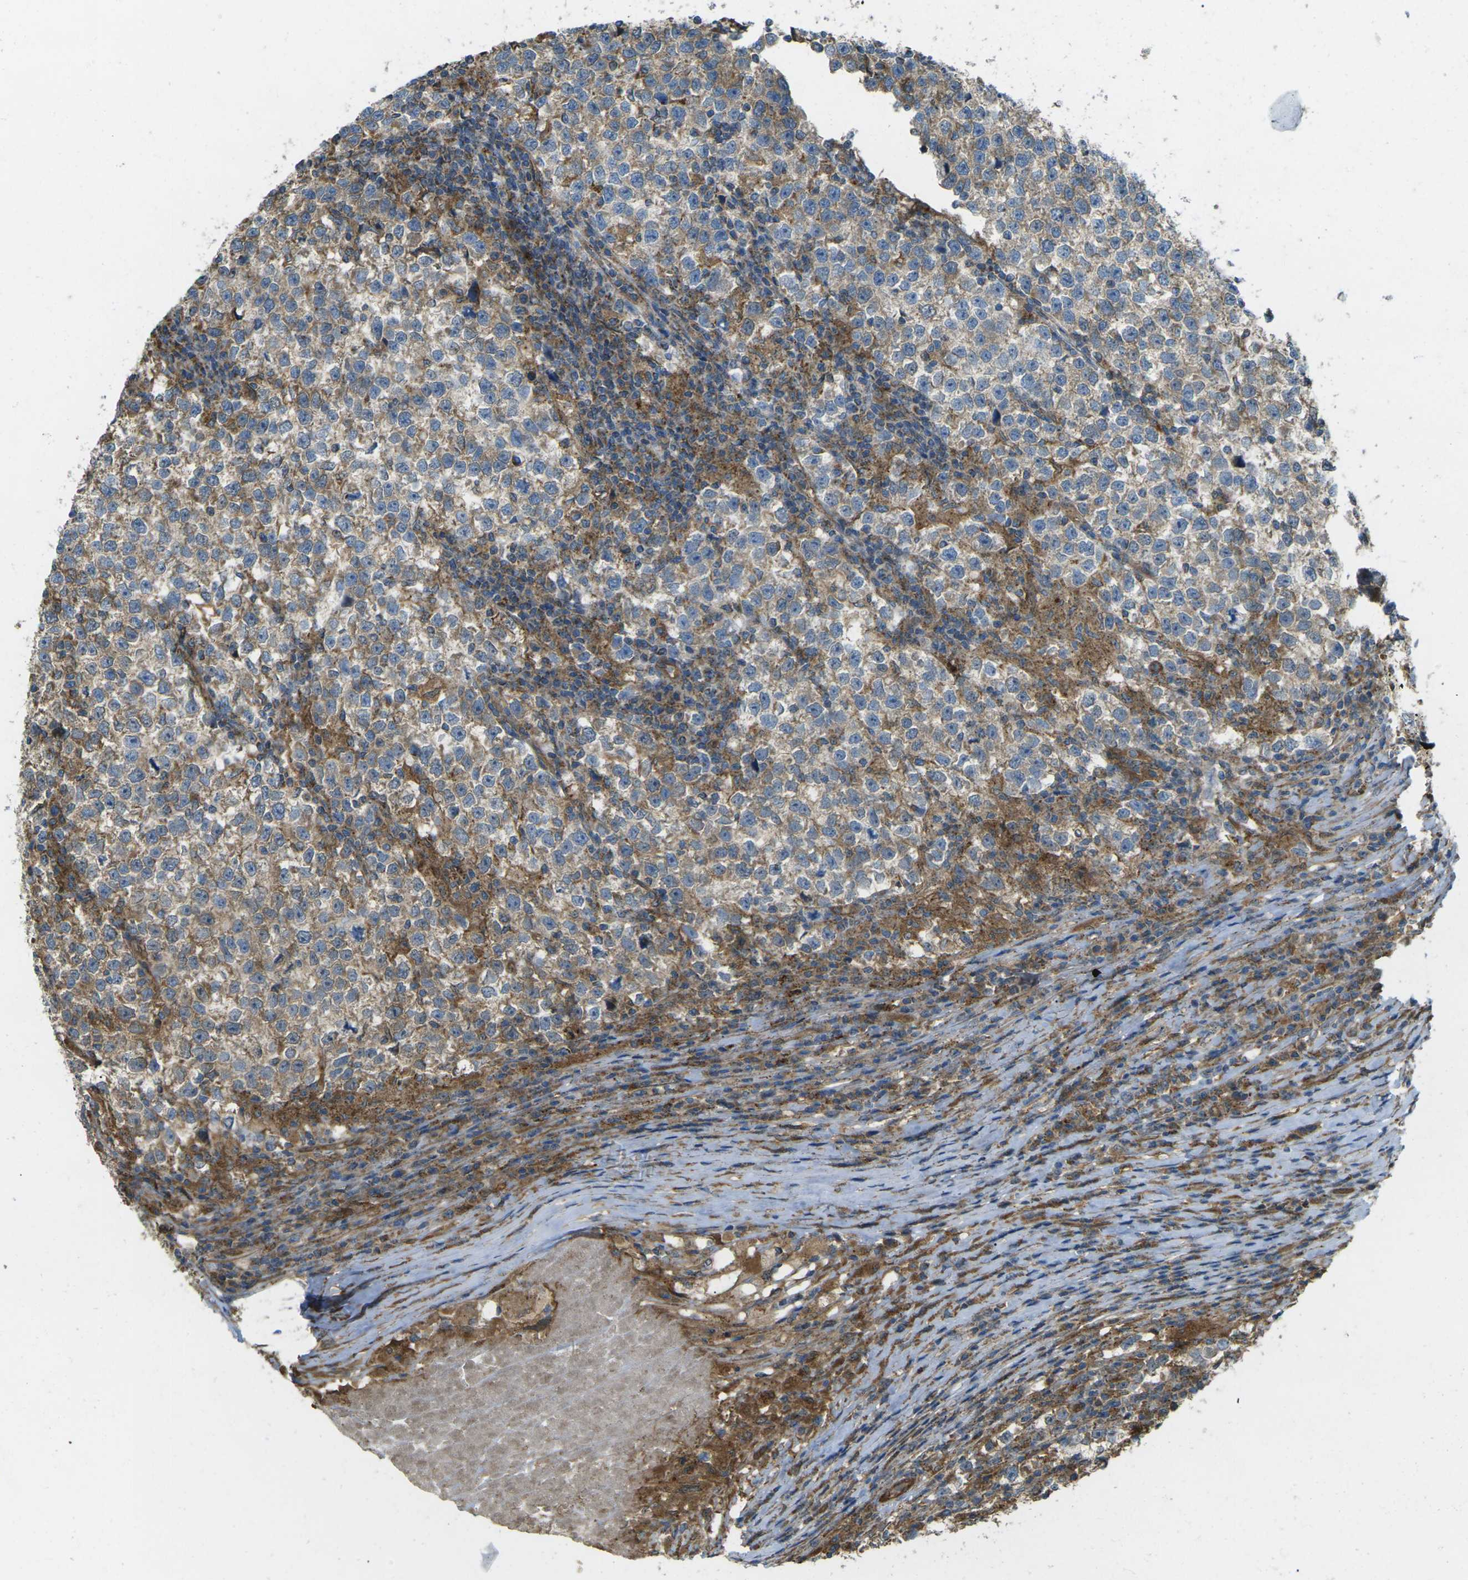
{"staining": {"intensity": "weak", "quantity": ">75%", "location": "cytoplasmic/membranous"}, "tissue": "testis cancer", "cell_type": "Tumor cells", "image_type": "cancer", "snomed": [{"axis": "morphology", "description": "Normal tissue, NOS"}, {"axis": "morphology", "description": "Seminoma, NOS"}, {"axis": "topography", "description": "Testis"}], "caption": "Testis cancer stained with immunohistochemistry (IHC) reveals weak cytoplasmic/membranous positivity in about >75% of tumor cells.", "gene": "CHMP3", "patient": {"sex": "male", "age": 43}}